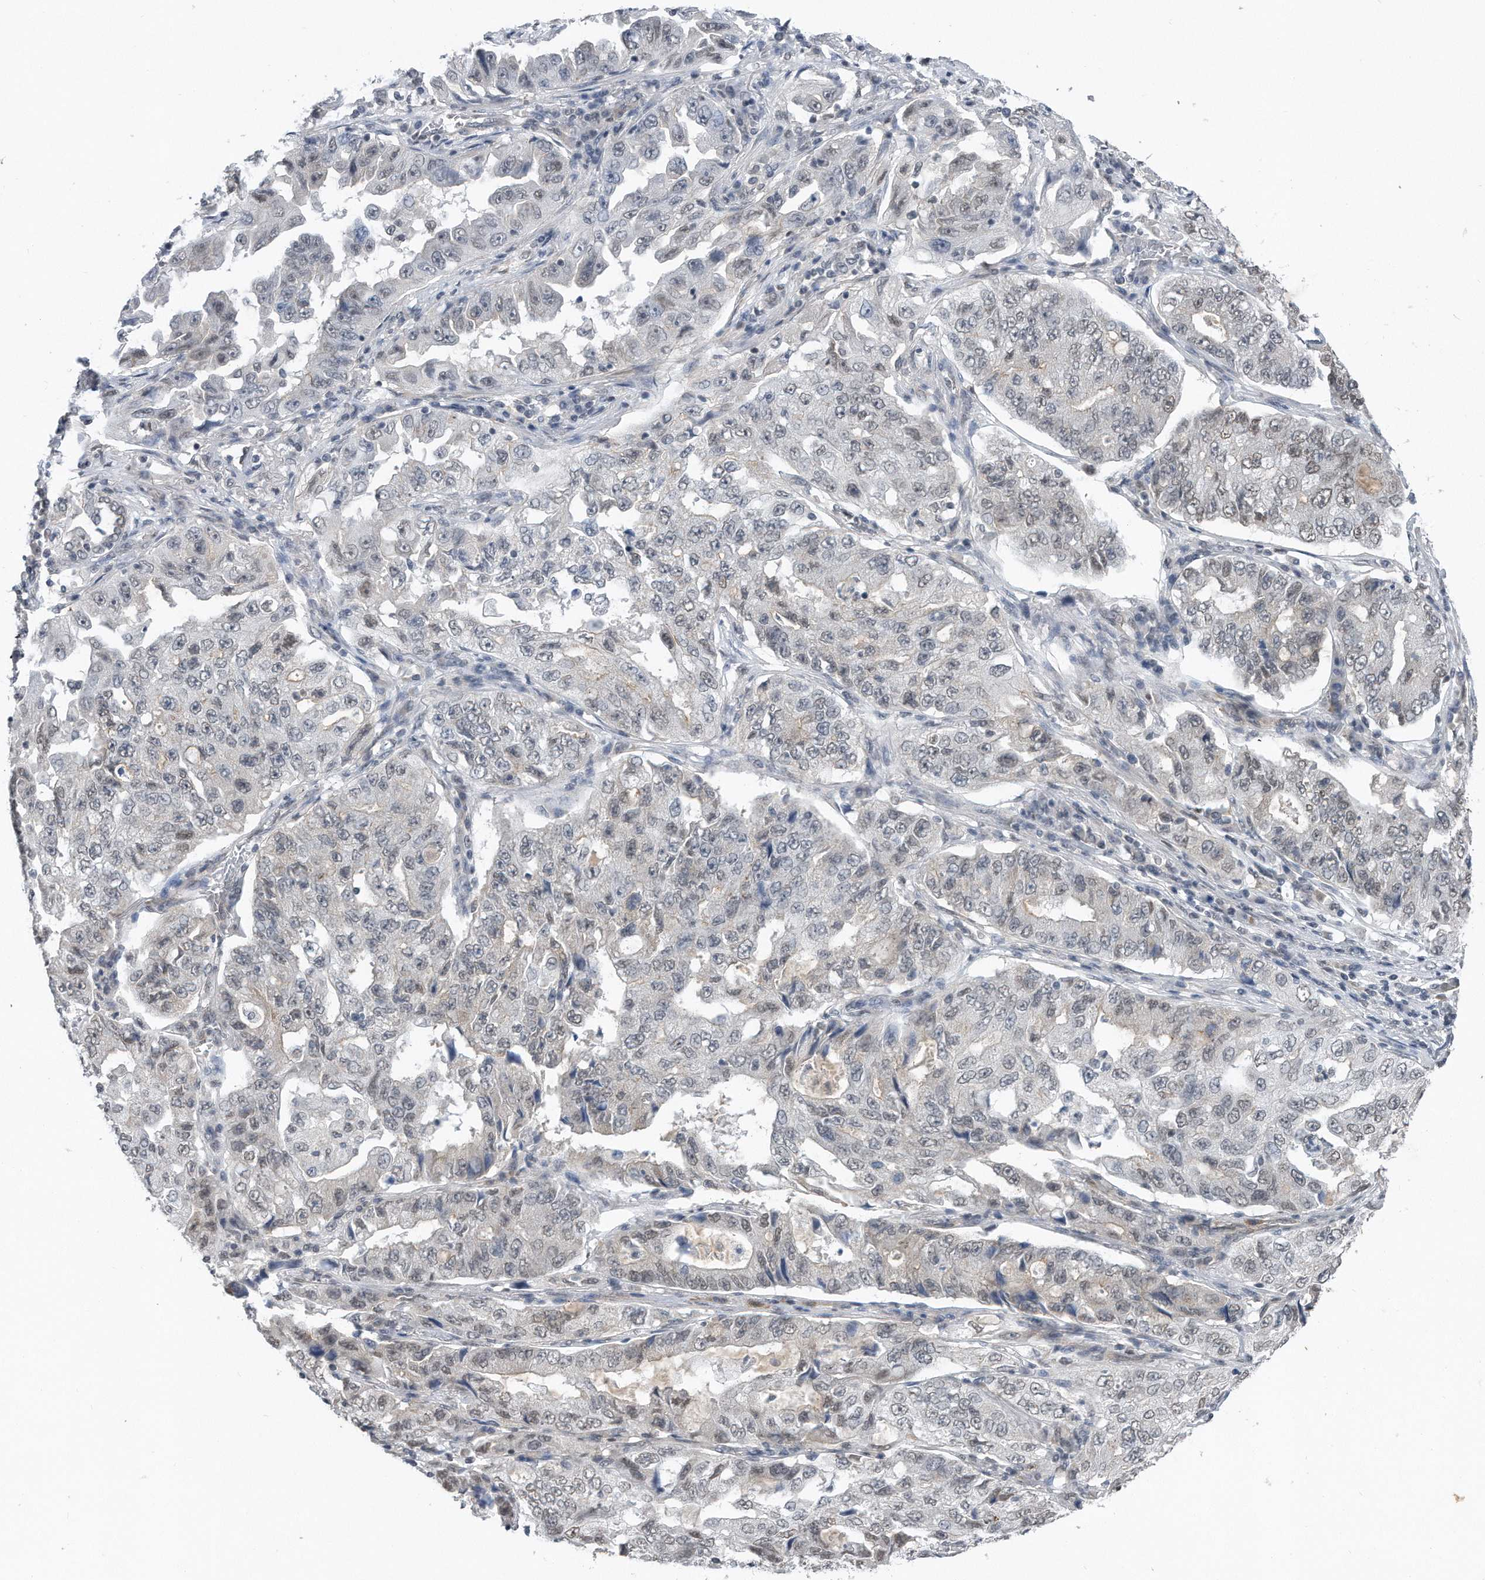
{"staining": {"intensity": "weak", "quantity": "<25%", "location": "nuclear"}, "tissue": "lung cancer", "cell_type": "Tumor cells", "image_type": "cancer", "snomed": [{"axis": "morphology", "description": "Adenocarcinoma, NOS"}, {"axis": "topography", "description": "Lung"}], "caption": "DAB immunohistochemical staining of lung cancer exhibits no significant positivity in tumor cells.", "gene": "TP53INP1", "patient": {"sex": "female", "age": 51}}